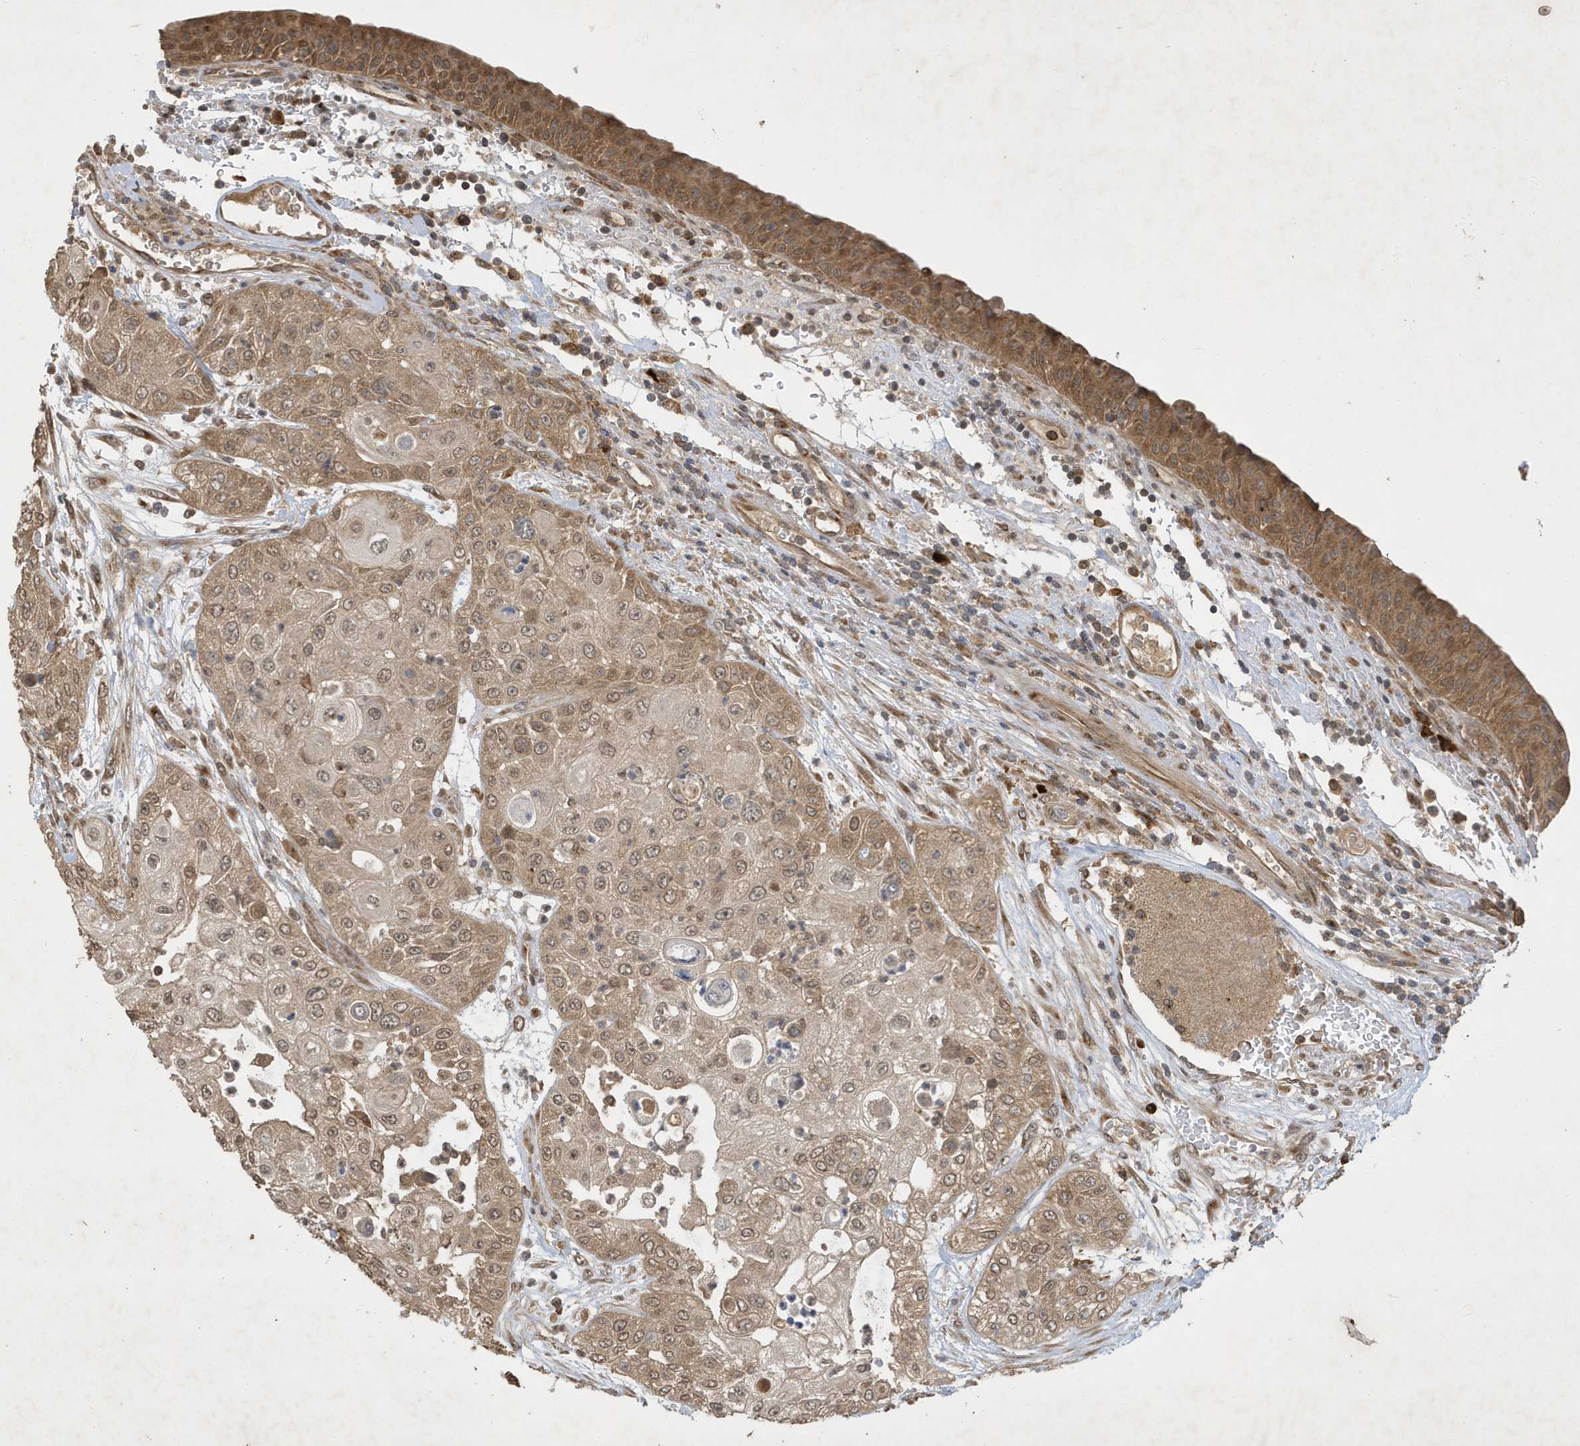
{"staining": {"intensity": "moderate", "quantity": ">75%", "location": "cytoplasmic/membranous,nuclear"}, "tissue": "urothelial cancer", "cell_type": "Tumor cells", "image_type": "cancer", "snomed": [{"axis": "morphology", "description": "Urothelial carcinoma, High grade"}, {"axis": "topography", "description": "Urinary bladder"}], "caption": "Protein expression analysis of human urothelial carcinoma (high-grade) reveals moderate cytoplasmic/membranous and nuclear expression in approximately >75% of tumor cells. (brown staining indicates protein expression, while blue staining denotes nuclei).", "gene": "STX10", "patient": {"sex": "female", "age": 79}}